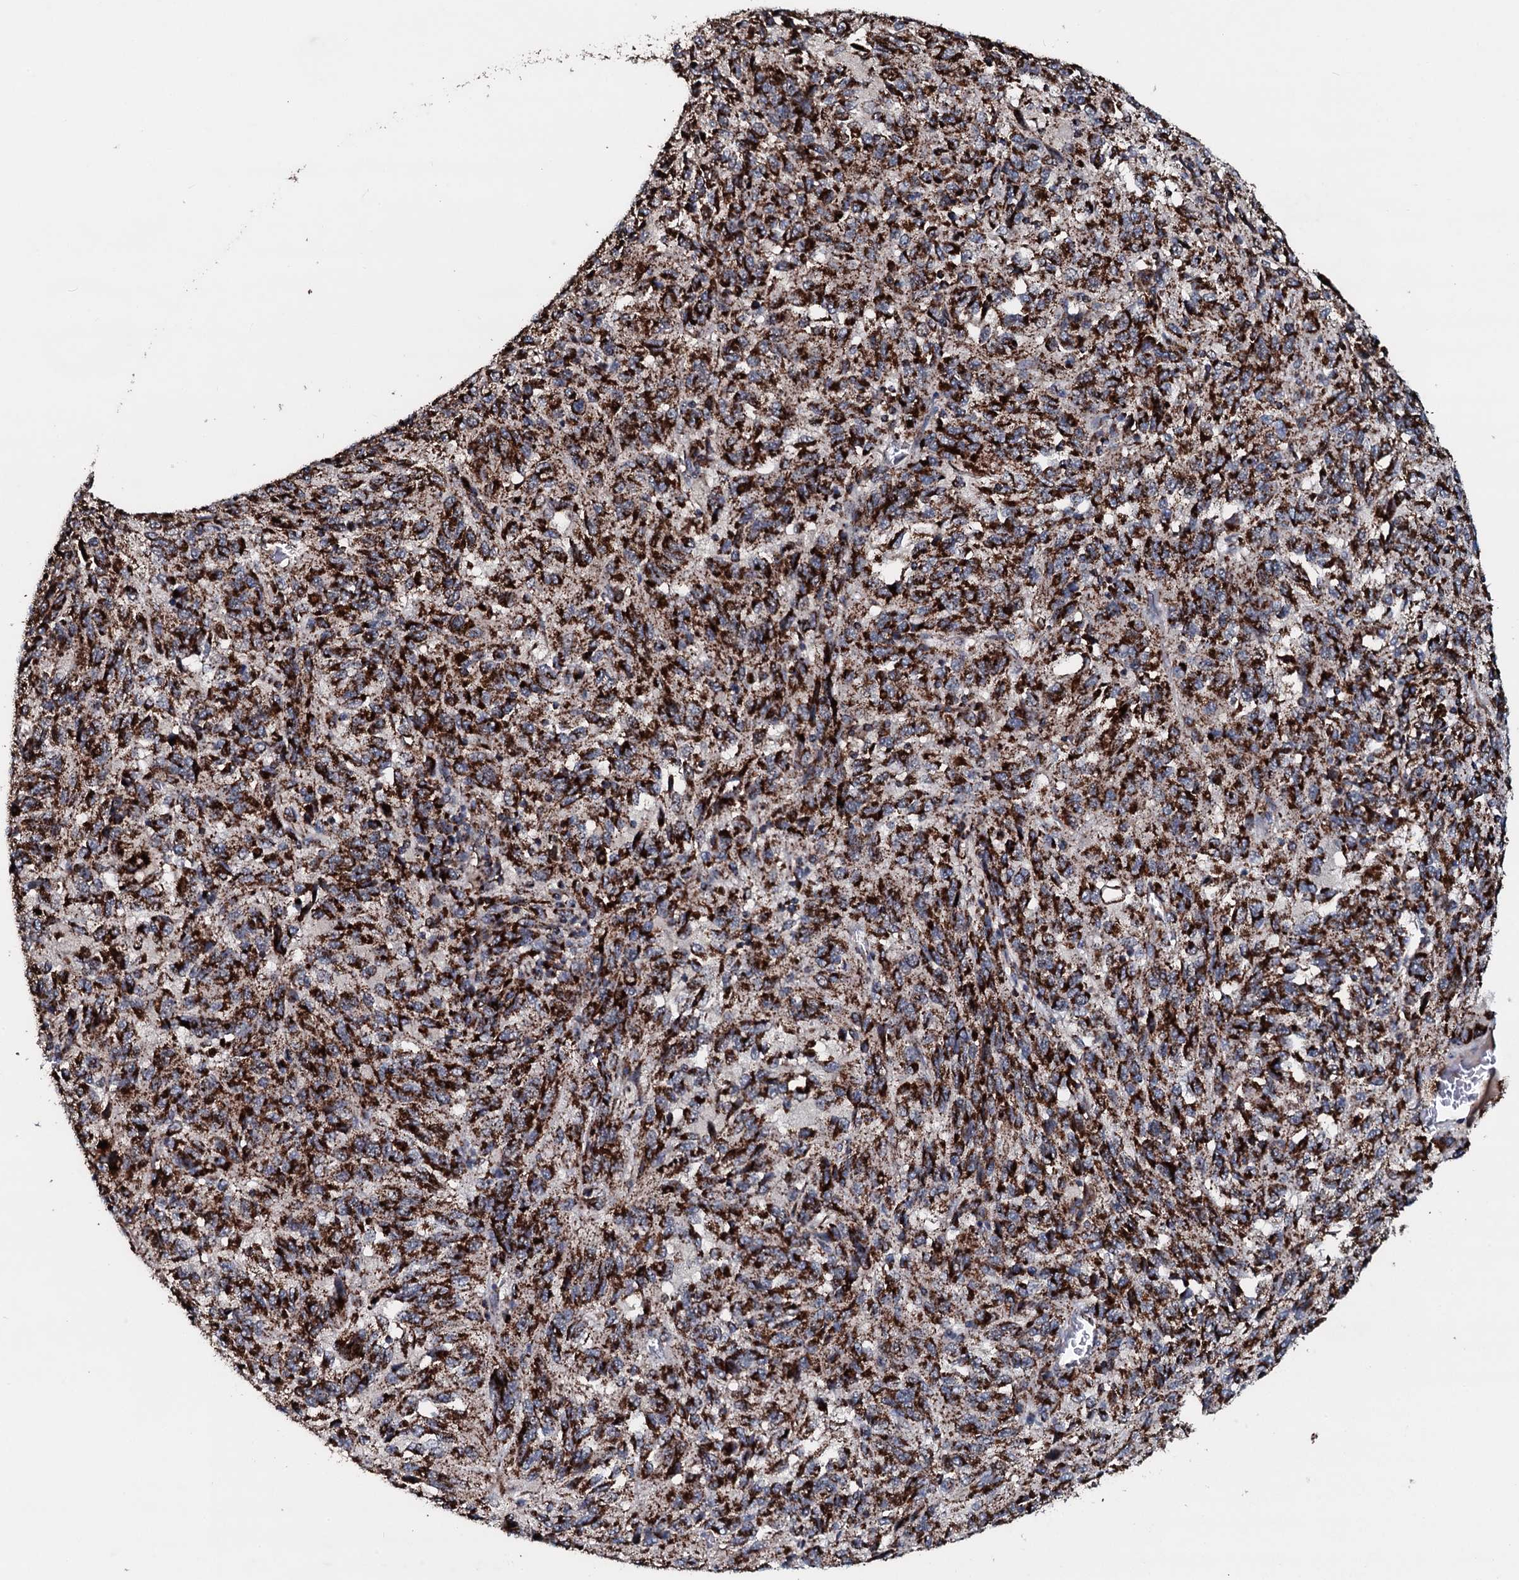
{"staining": {"intensity": "strong", "quantity": ">75%", "location": "cytoplasmic/membranous"}, "tissue": "melanoma", "cell_type": "Tumor cells", "image_type": "cancer", "snomed": [{"axis": "morphology", "description": "Malignant melanoma, Metastatic site"}, {"axis": "topography", "description": "Lung"}], "caption": "Human melanoma stained with a protein marker exhibits strong staining in tumor cells.", "gene": "DYNC2I2", "patient": {"sex": "male", "age": 64}}